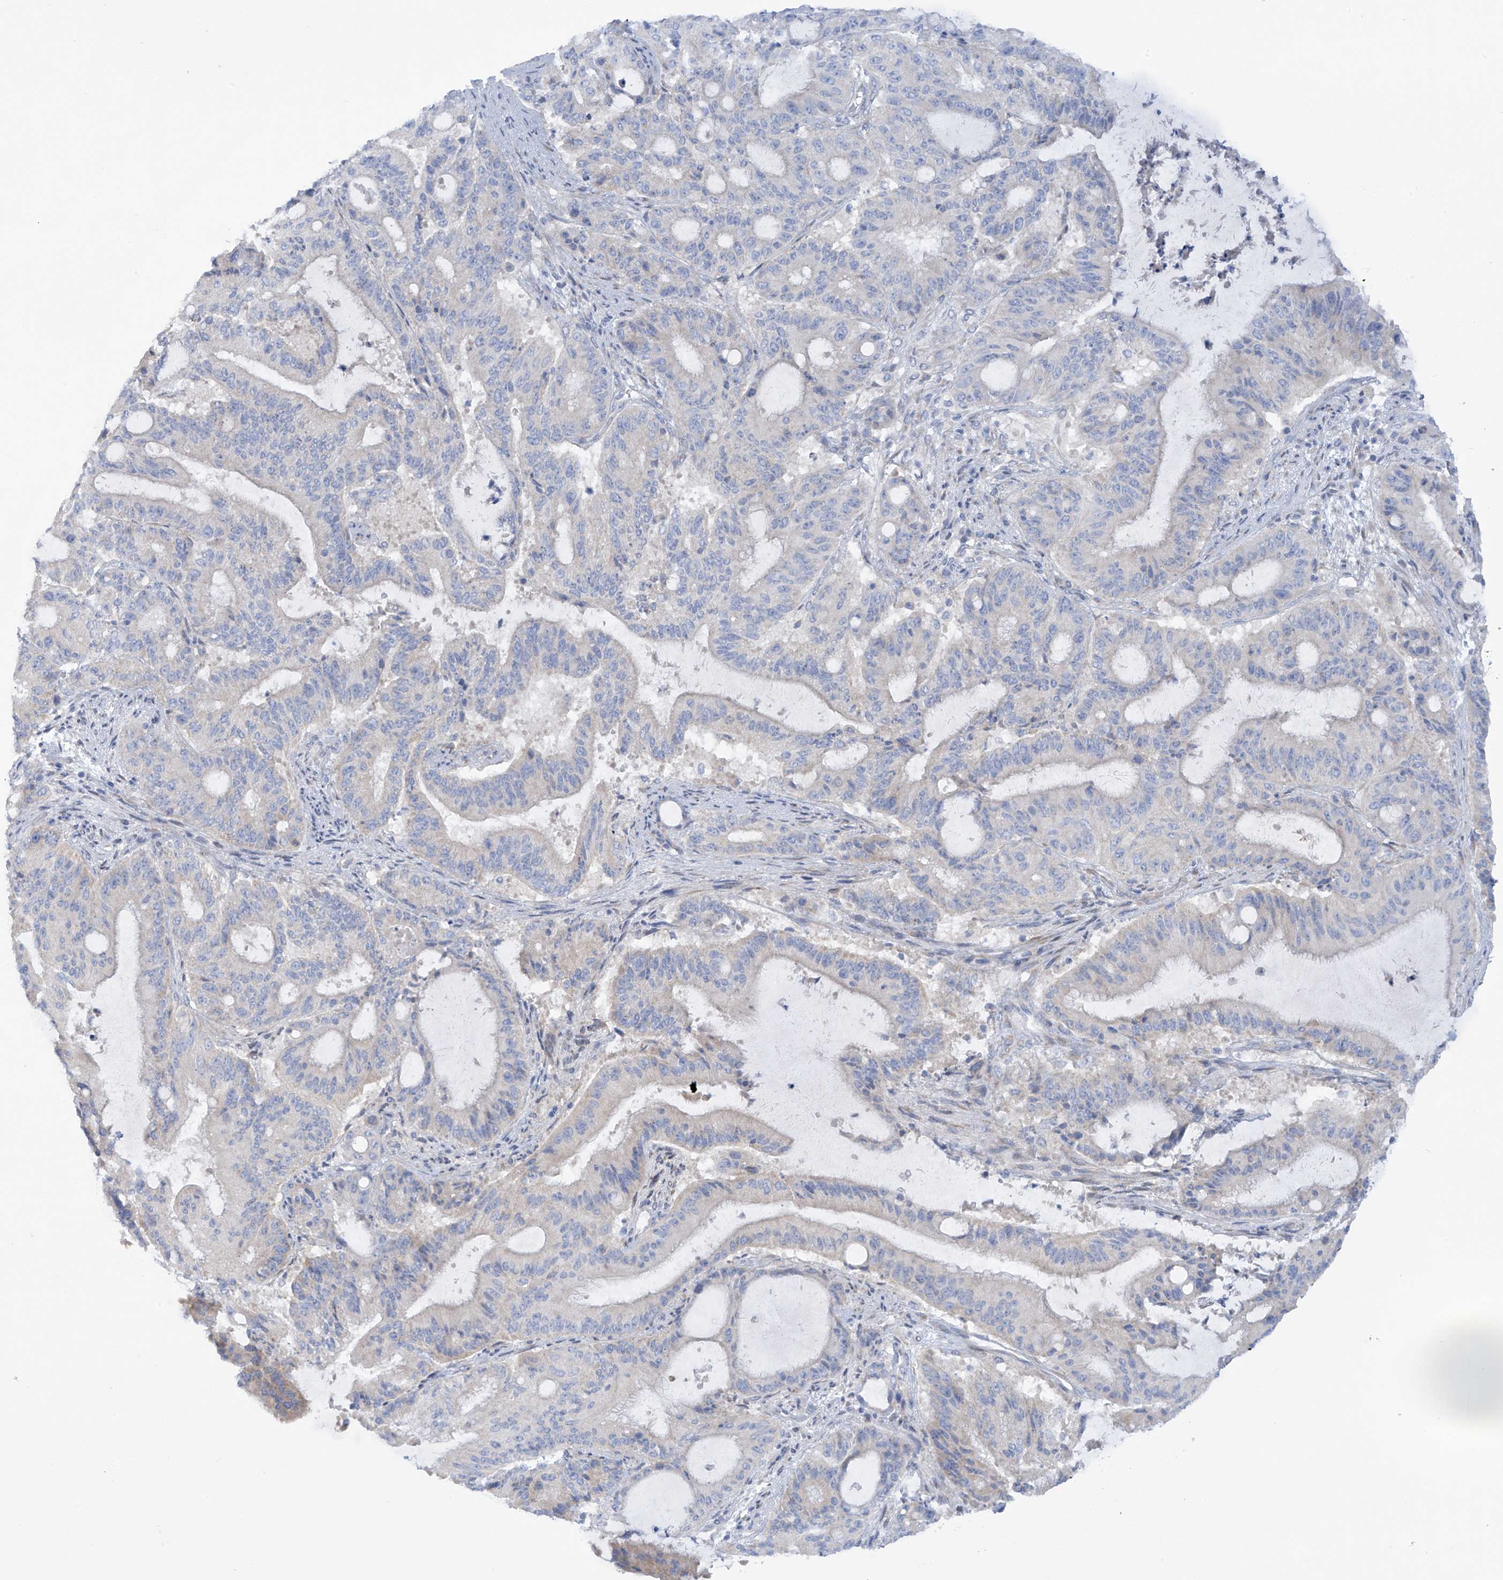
{"staining": {"intensity": "negative", "quantity": "none", "location": "none"}, "tissue": "liver cancer", "cell_type": "Tumor cells", "image_type": "cancer", "snomed": [{"axis": "morphology", "description": "Normal tissue, NOS"}, {"axis": "morphology", "description": "Cholangiocarcinoma"}, {"axis": "topography", "description": "Liver"}, {"axis": "topography", "description": "Peripheral nerve tissue"}], "caption": "IHC photomicrograph of neoplastic tissue: liver cancer (cholangiocarcinoma) stained with DAB (3,3'-diaminobenzidine) shows no significant protein expression in tumor cells.", "gene": "TRMT2B", "patient": {"sex": "female", "age": 73}}